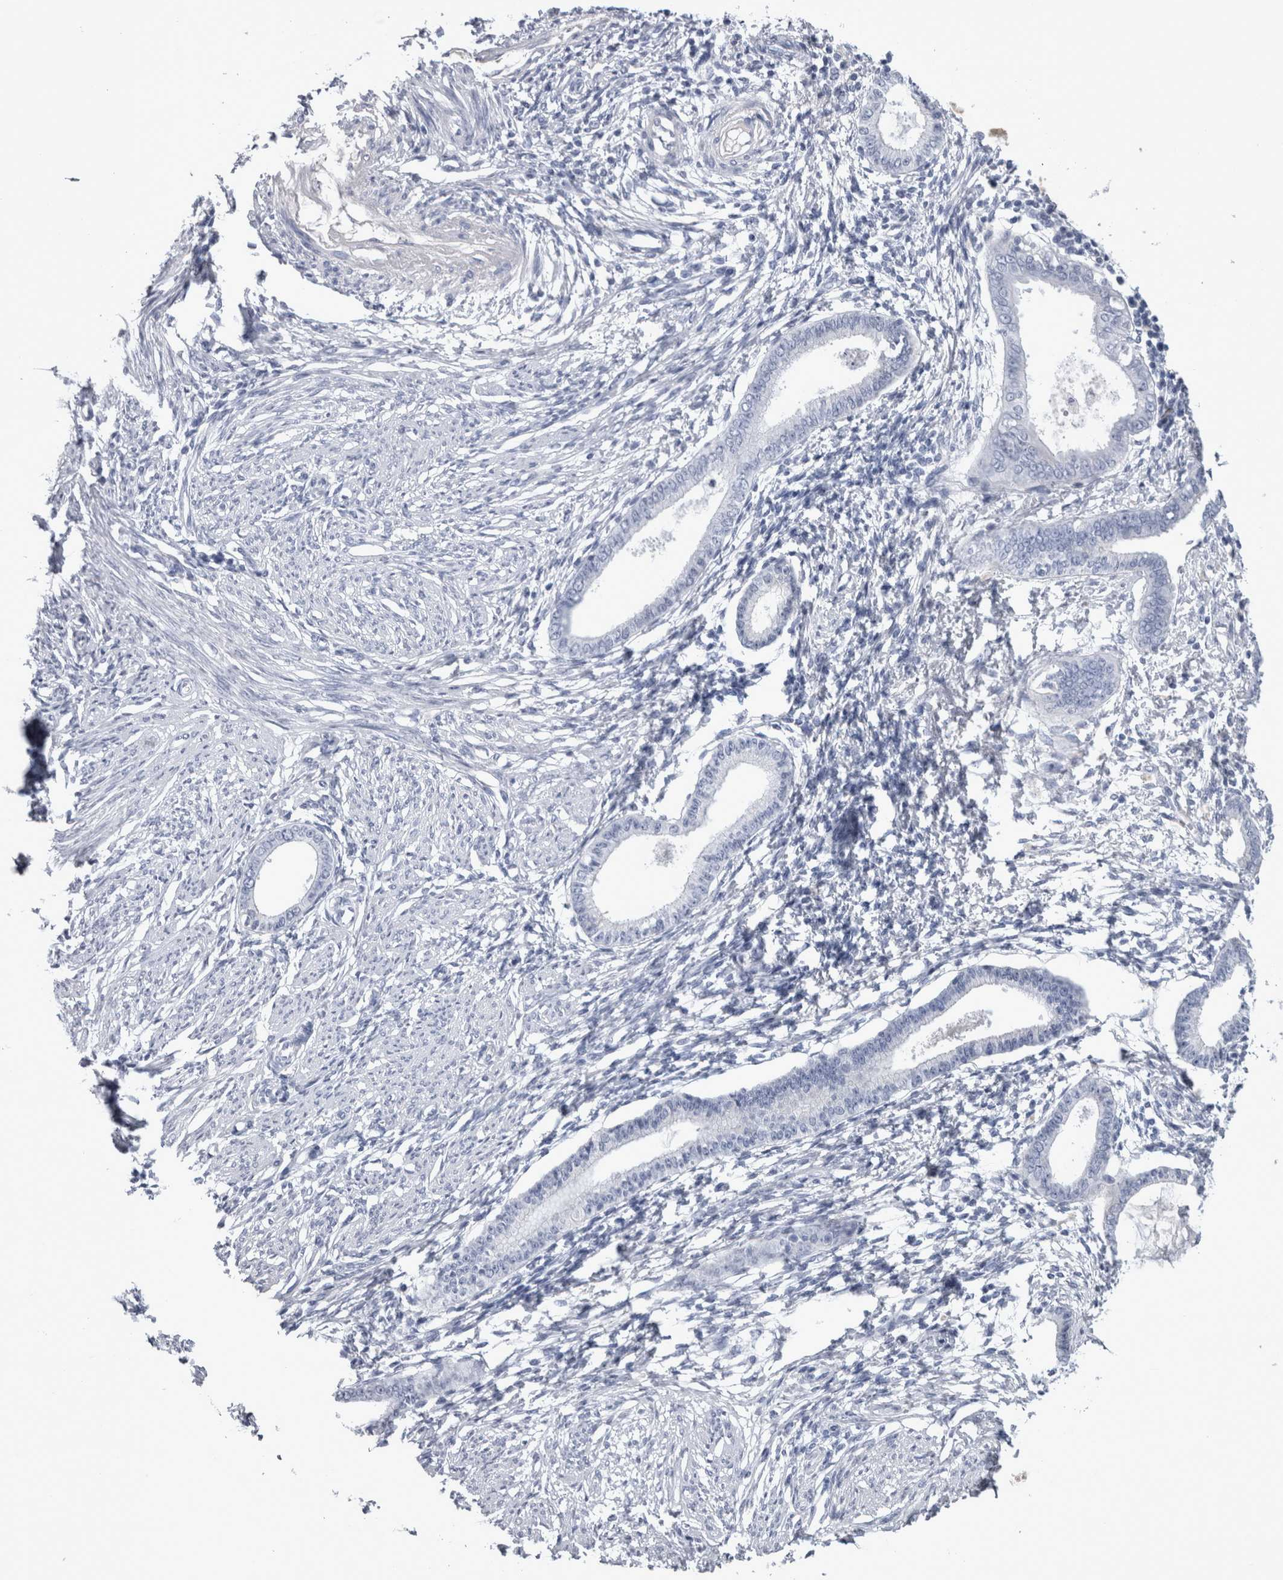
{"staining": {"intensity": "negative", "quantity": "none", "location": "none"}, "tissue": "endometrium", "cell_type": "Cells in endometrial stroma", "image_type": "normal", "snomed": [{"axis": "morphology", "description": "Normal tissue, NOS"}, {"axis": "topography", "description": "Endometrium"}], "caption": "An immunohistochemistry image of normal endometrium is shown. There is no staining in cells in endometrial stroma of endometrium.", "gene": "PAX5", "patient": {"sex": "female", "age": 56}}